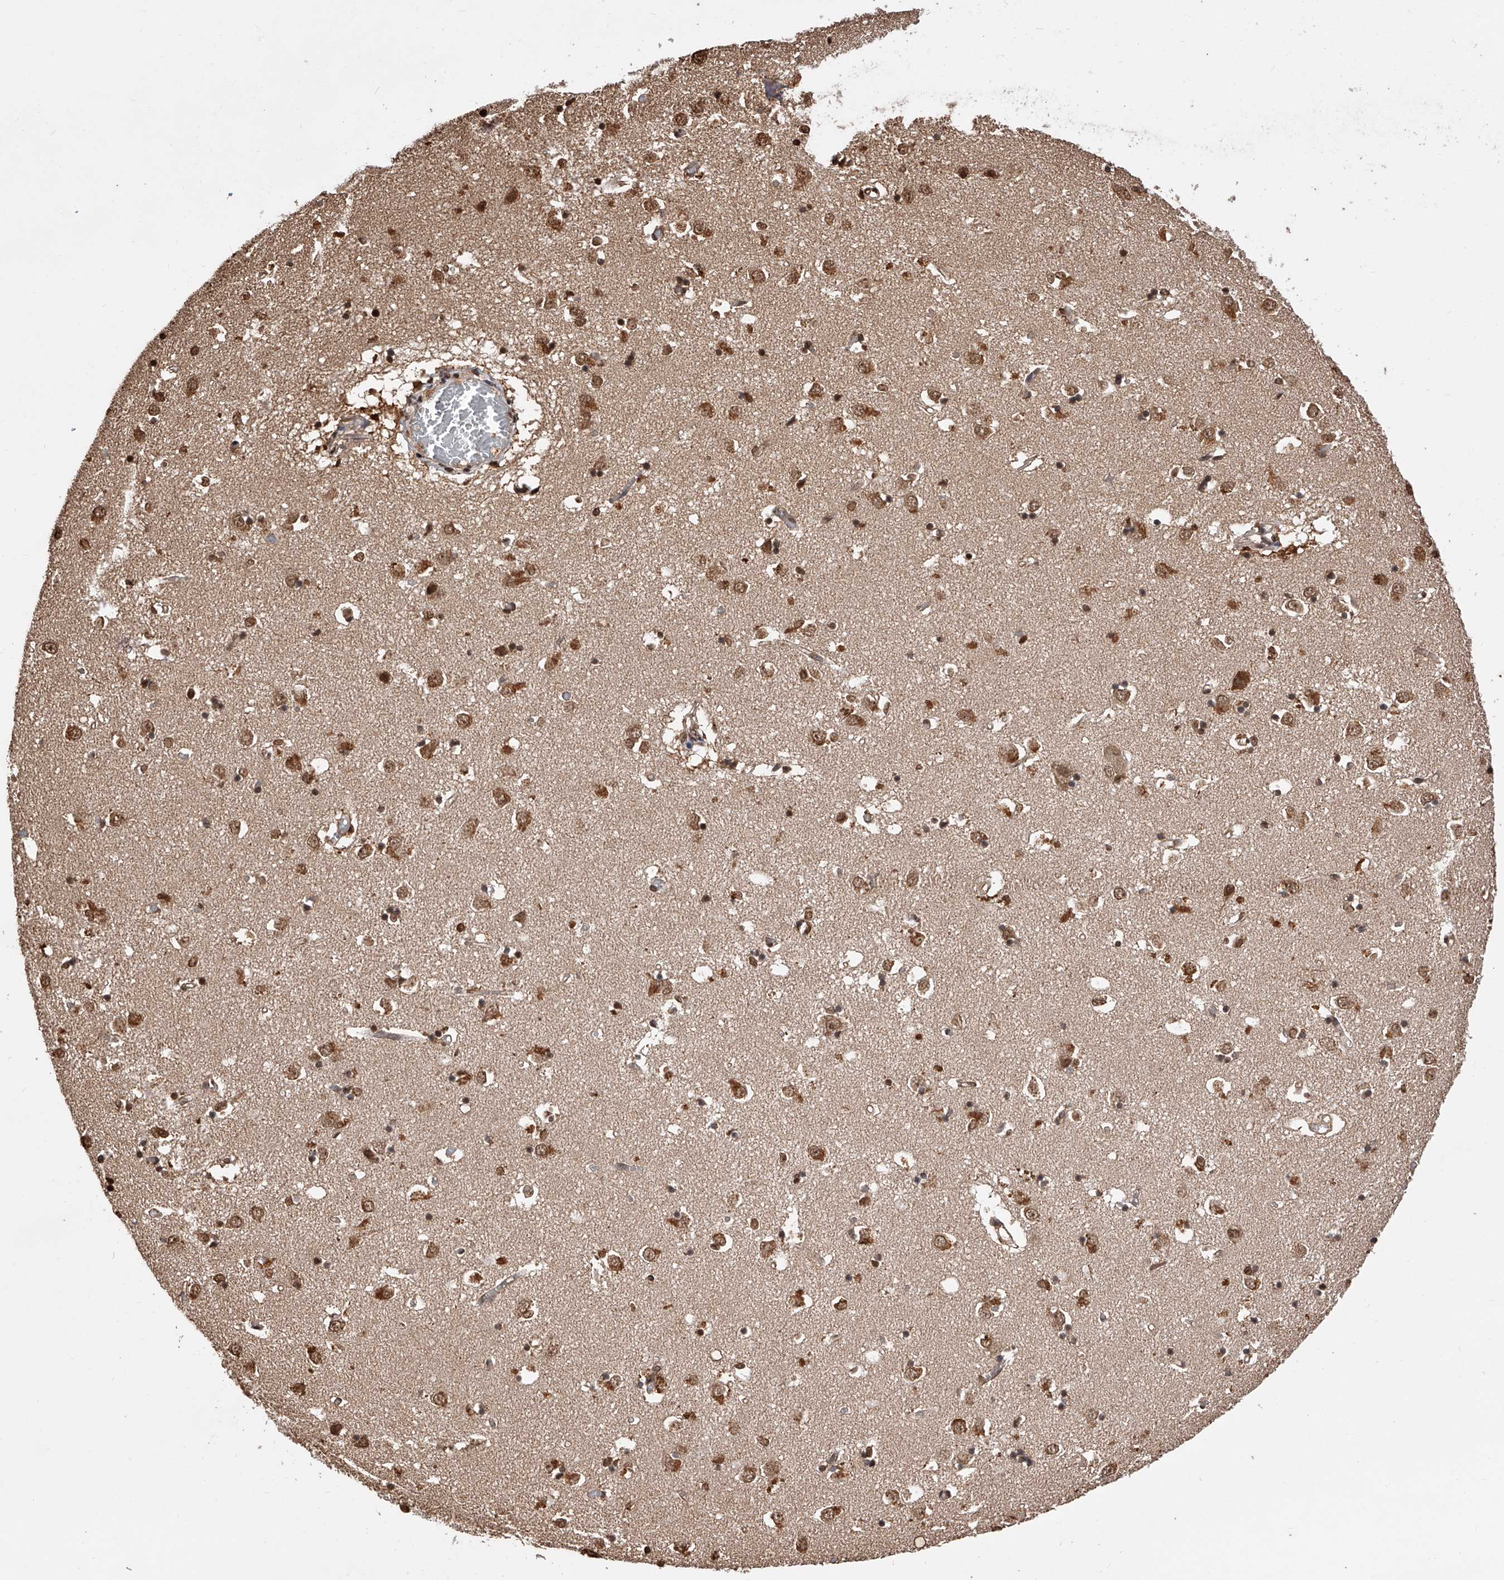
{"staining": {"intensity": "strong", "quantity": "25%-75%", "location": "cytoplasmic/membranous,nuclear"}, "tissue": "caudate", "cell_type": "Glial cells", "image_type": "normal", "snomed": [{"axis": "morphology", "description": "Normal tissue, NOS"}, {"axis": "topography", "description": "Lateral ventricle wall"}], "caption": "DAB (3,3'-diaminobenzidine) immunohistochemical staining of benign human caudate exhibits strong cytoplasmic/membranous,nuclear protein expression in approximately 25%-75% of glial cells. (DAB IHC, brown staining for protein, blue staining for nuclei).", "gene": "GMDS", "patient": {"sex": "male", "age": 70}}